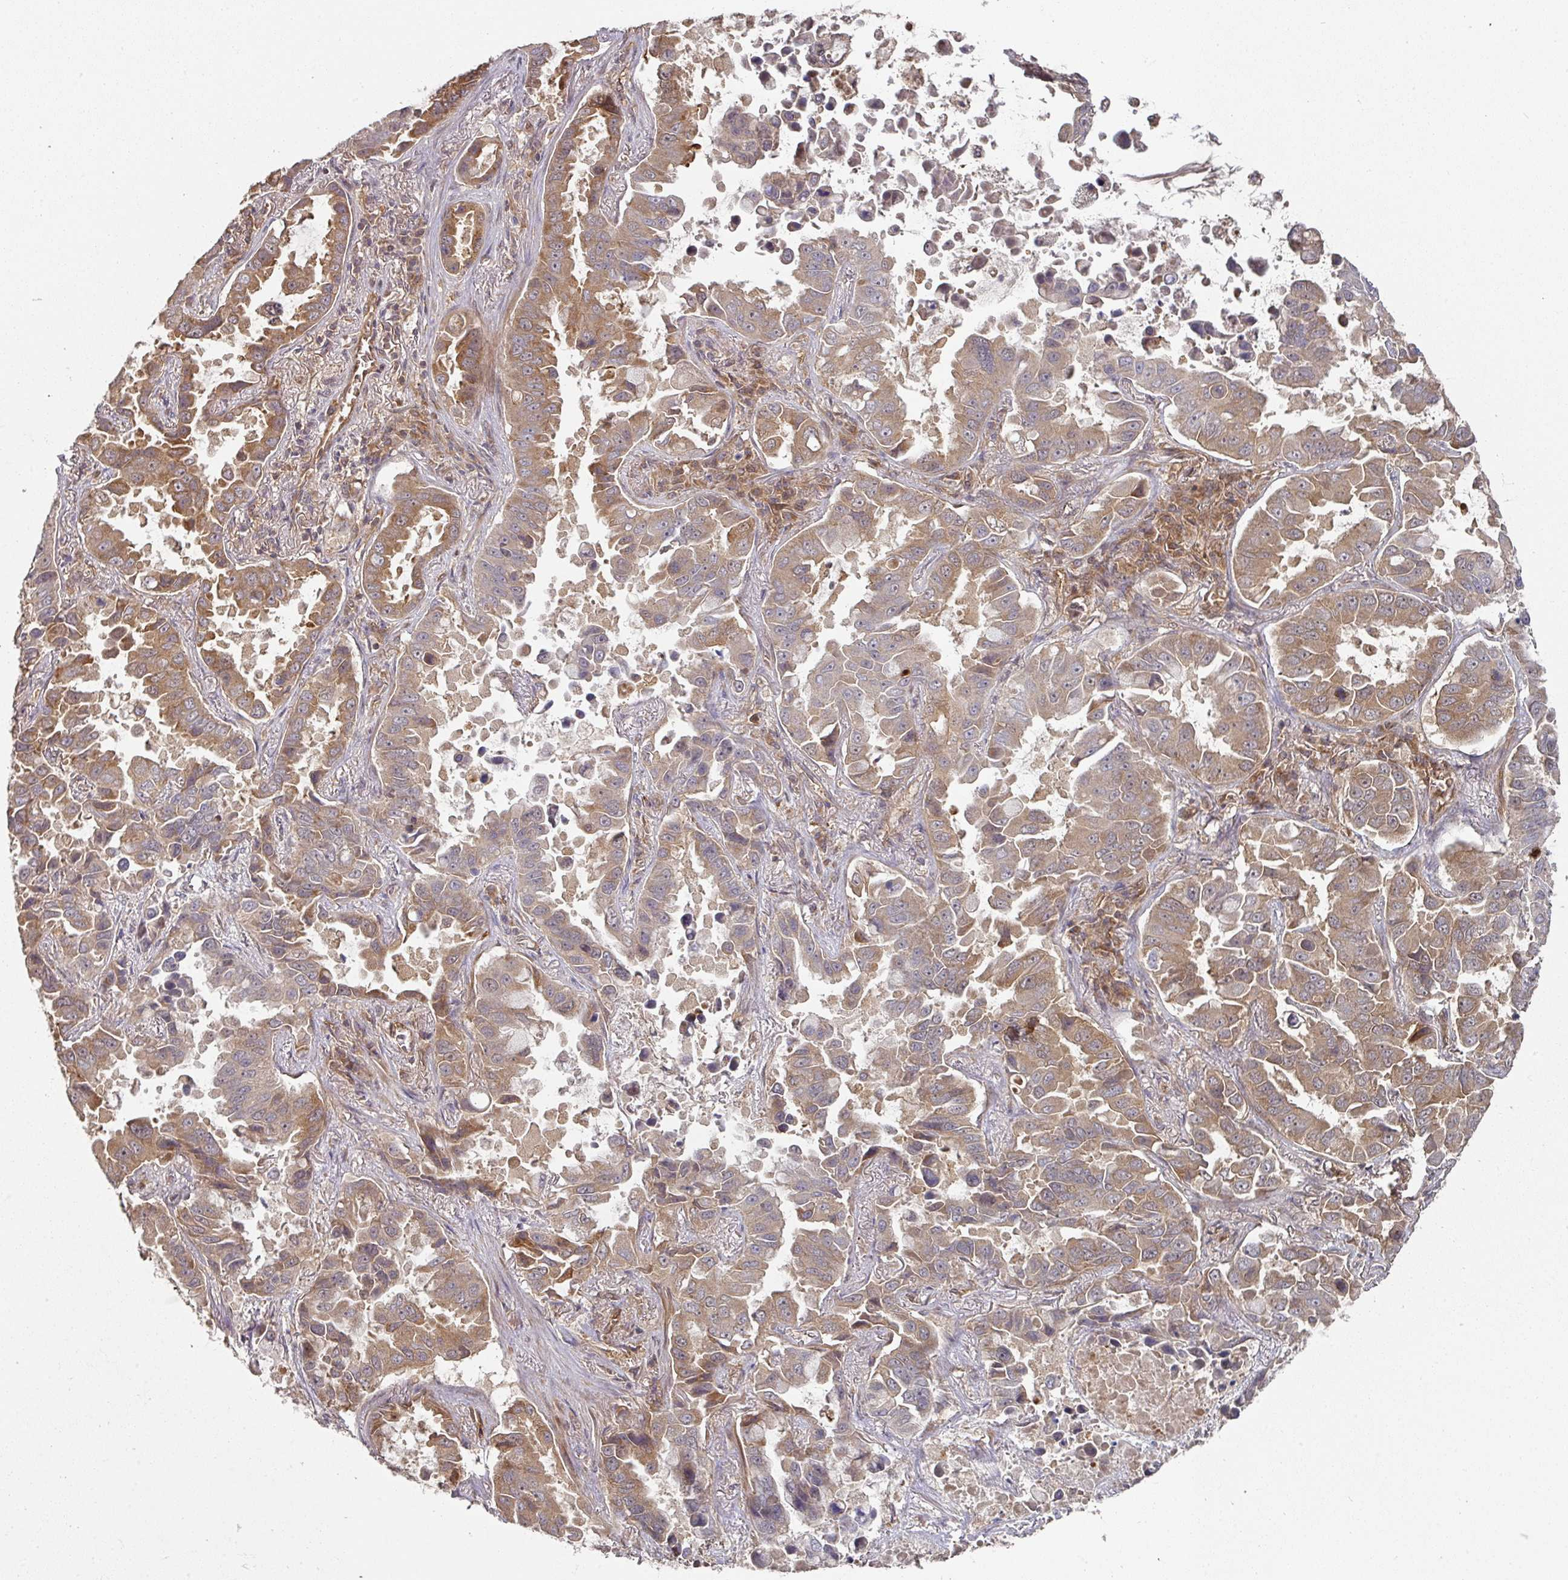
{"staining": {"intensity": "moderate", "quantity": ">75%", "location": "cytoplasmic/membranous"}, "tissue": "lung cancer", "cell_type": "Tumor cells", "image_type": "cancer", "snomed": [{"axis": "morphology", "description": "Adenocarcinoma, NOS"}, {"axis": "topography", "description": "Lung"}], "caption": "Protein staining by immunohistochemistry (IHC) demonstrates moderate cytoplasmic/membranous positivity in approximately >75% of tumor cells in adenocarcinoma (lung).", "gene": "EIF4EBP2", "patient": {"sex": "male", "age": 64}}